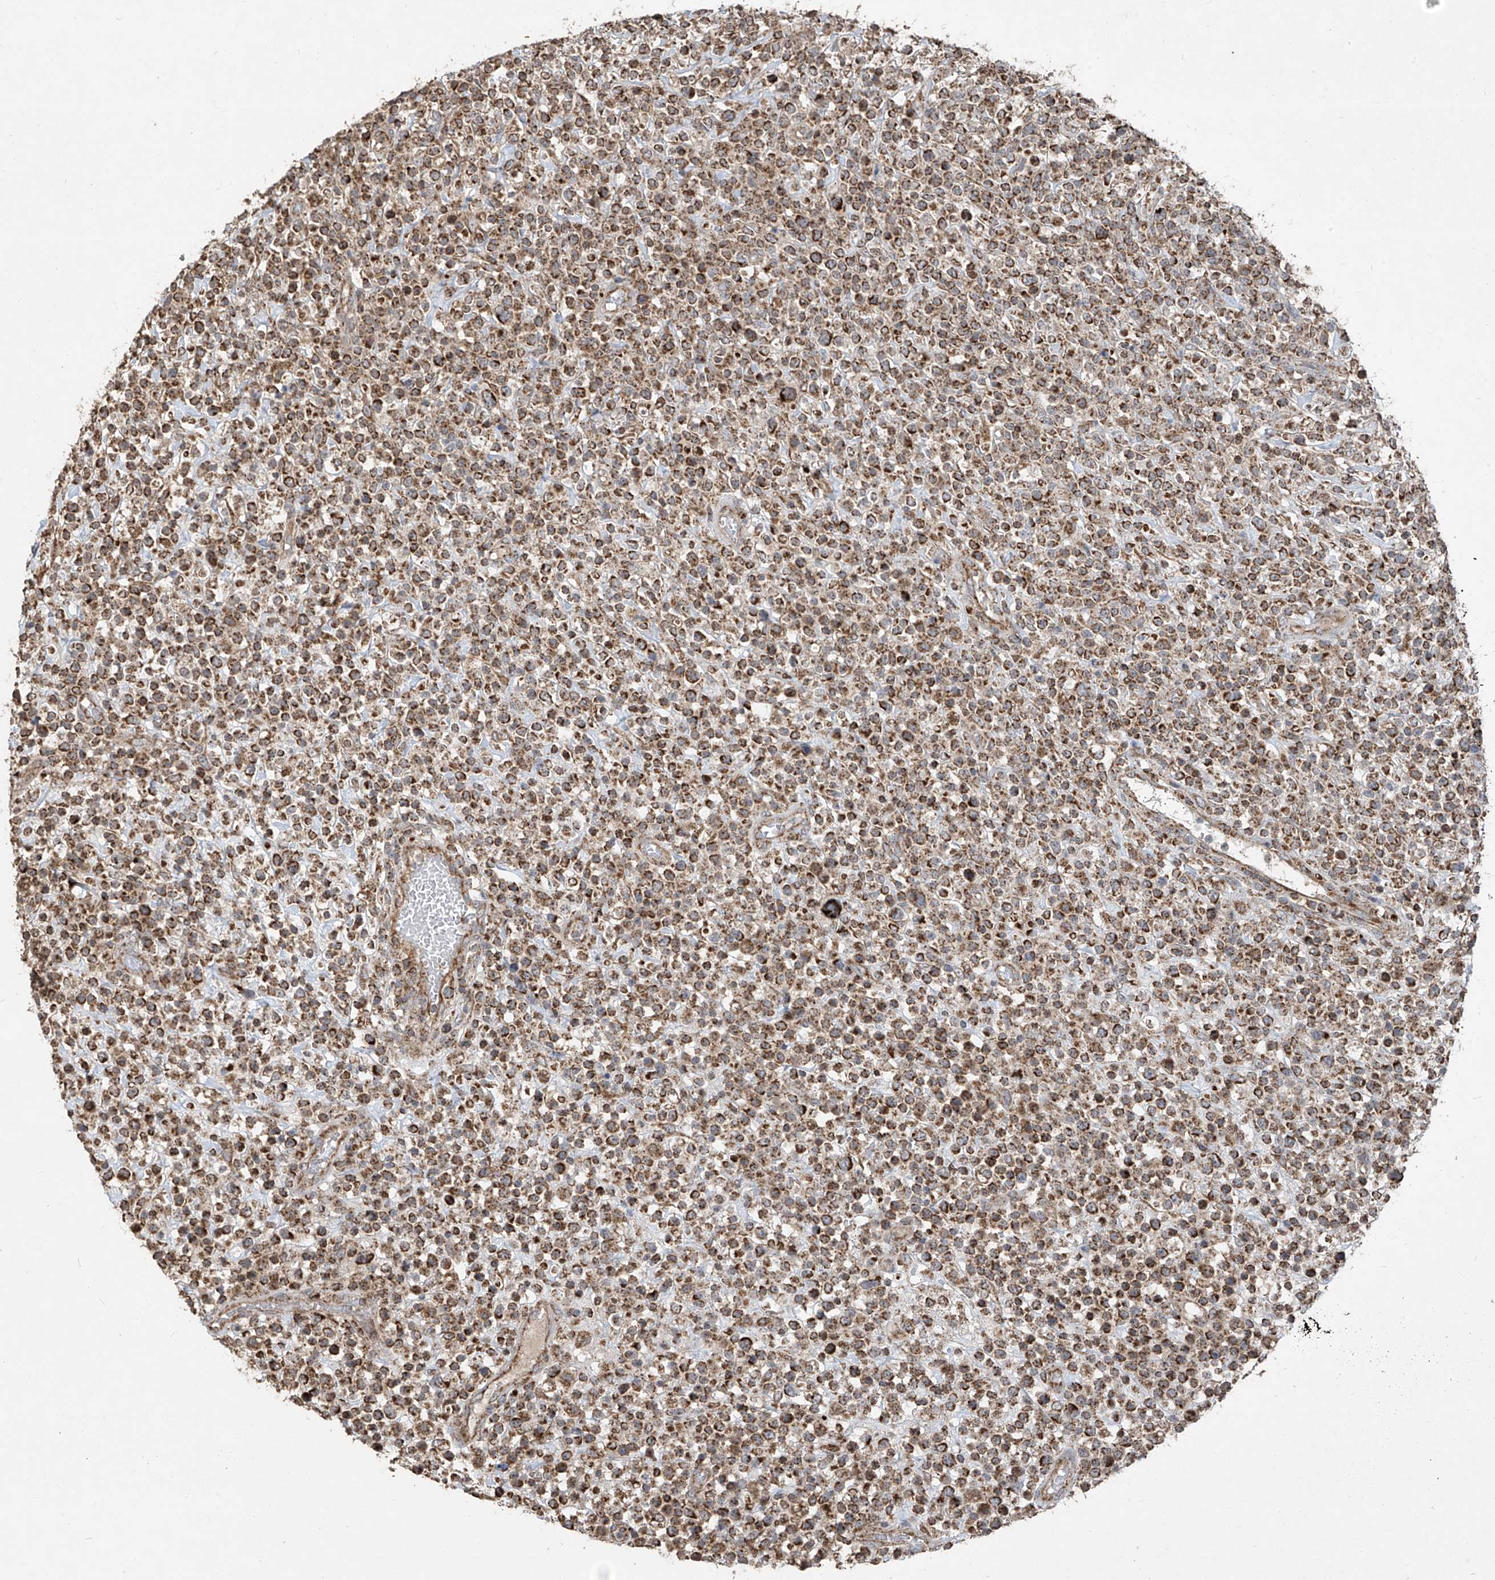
{"staining": {"intensity": "moderate", "quantity": ">75%", "location": "cytoplasmic/membranous"}, "tissue": "lymphoma", "cell_type": "Tumor cells", "image_type": "cancer", "snomed": [{"axis": "morphology", "description": "Malignant lymphoma, non-Hodgkin's type, High grade"}, {"axis": "topography", "description": "Colon"}], "caption": "Immunohistochemical staining of human malignant lymphoma, non-Hodgkin's type (high-grade) reveals moderate cytoplasmic/membranous protein staining in approximately >75% of tumor cells.", "gene": "UQCC1", "patient": {"sex": "female", "age": 53}}